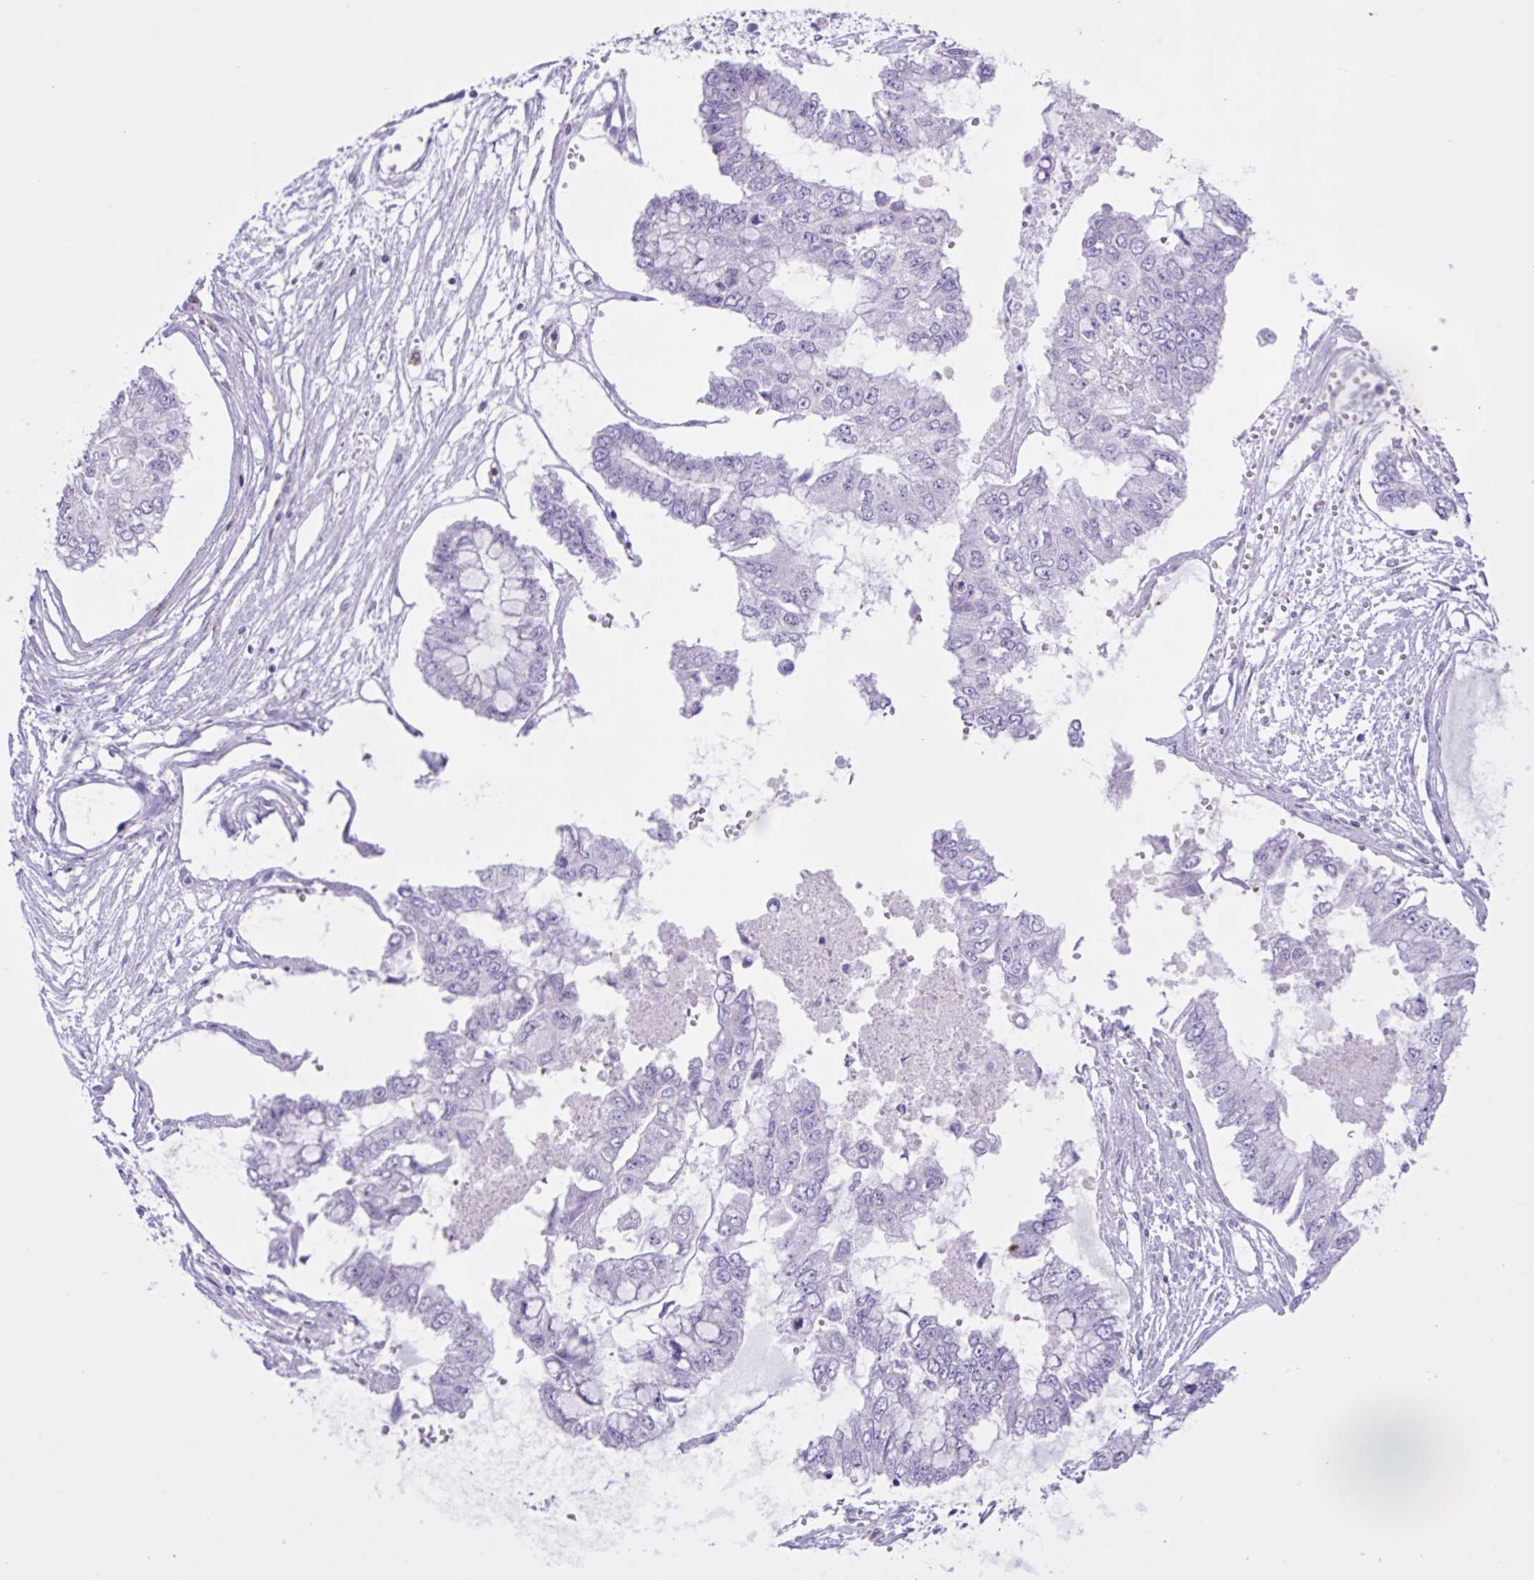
{"staining": {"intensity": "negative", "quantity": "none", "location": "none"}, "tissue": "ovarian cancer", "cell_type": "Tumor cells", "image_type": "cancer", "snomed": [{"axis": "morphology", "description": "Cystadenocarcinoma, mucinous, NOS"}, {"axis": "topography", "description": "Ovary"}], "caption": "Immunohistochemical staining of human mucinous cystadenocarcinoma (ovarian) exhibits no significant staining in tumor cells. The staining is performed using DAB (3,3'-diaminobenzidine) brown chromogen with nuclei counter-stained in using hematoxylin.", "gene": "CST11", "patient": {"sex": "female", "age": 72}}